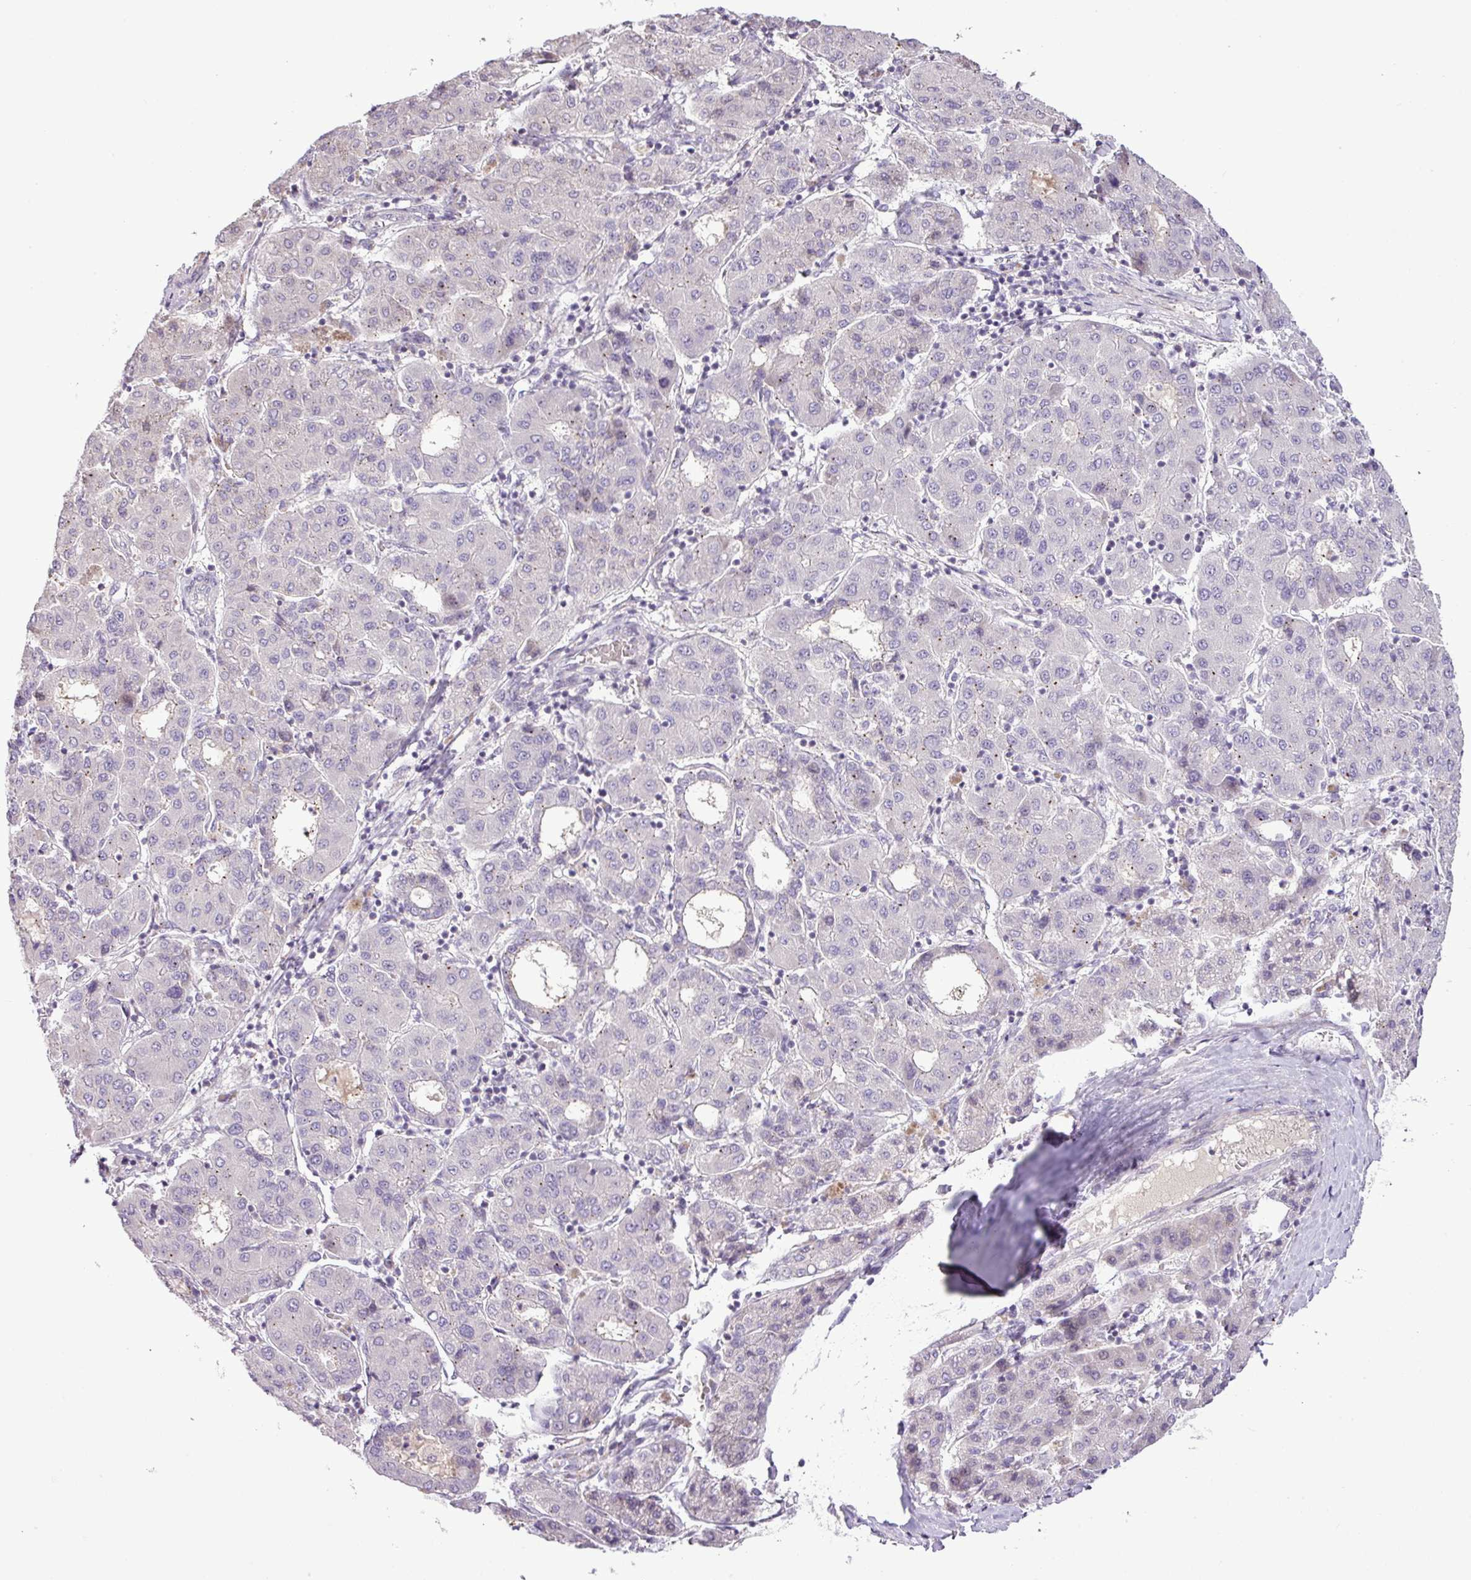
{"staining": {"intensity": "negative", "quantity": "none", "location": "none"}, "tissue": "liver cancer", "cell_type": "Tumor cells", "image_type": "cancer", "snomed": [{"axis": "morphology", "description": "Carcinoma, Hepatocellular, NOS"}, {"axis": "topography", "description": "Liver"}], "caption": "Liver hepatocellular carcinoma stained for a protein using immunohistochemistry reveals no staining tumor cells.", "gene": "DNAJB13", "patient": {"sex": "male", "age": 65}}